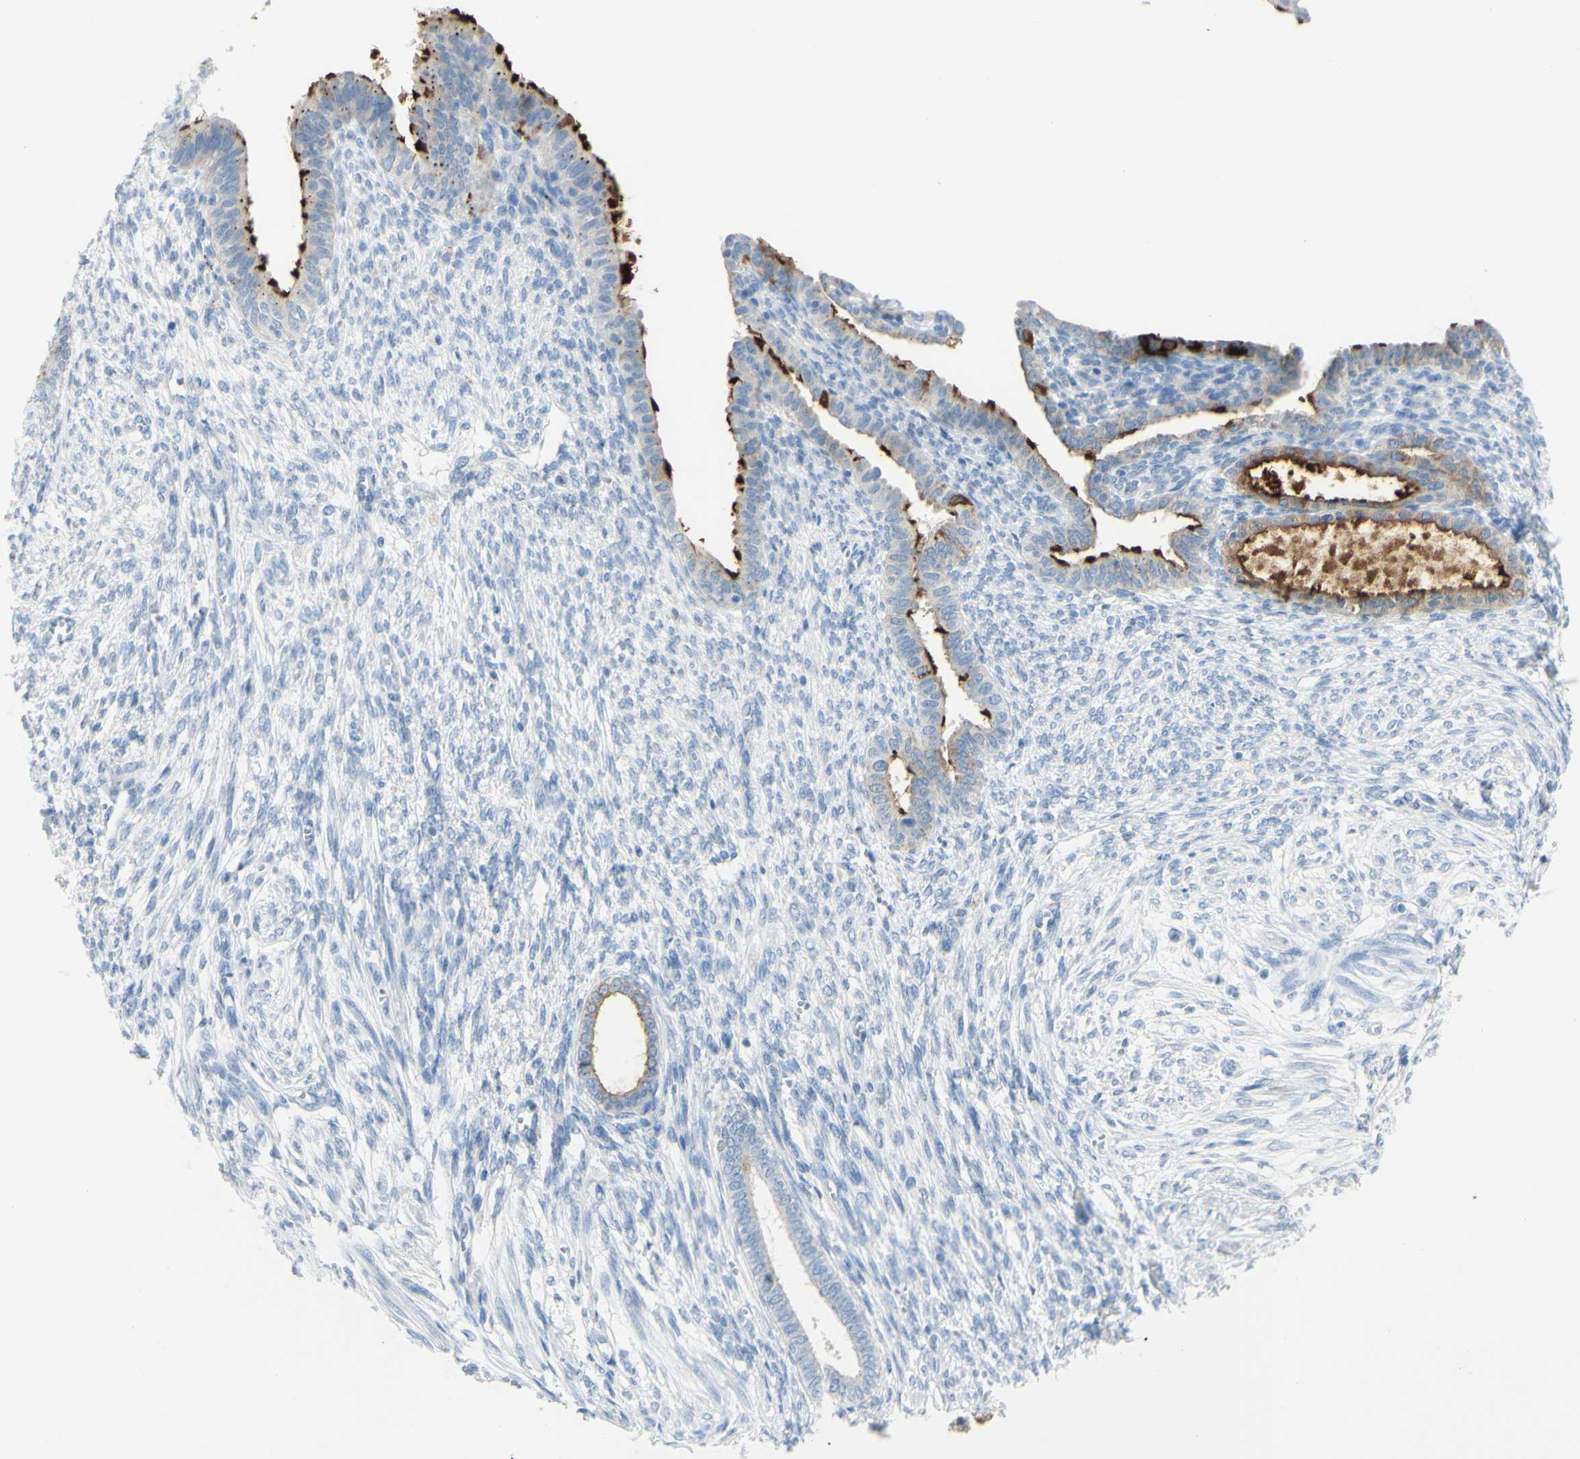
{"staining": {"intensity": "negative", "quantity": "none", "location": "none"}, "tissue": "endometrium", "cell_type": "Cells in endometrial stroma", "image_type": "normal", "snomed": [{"axis": "morphology", "description": "Normal tissue, NOS"}, {"axis": "topography", "description": "Endometrium"}], "caption": "This is an IHC micrograph of normal endometrium. There is no staining in cells in endometrial stroma.", "gene": "TSPAN1", "patient": {"sex": "female", "age": 72}}